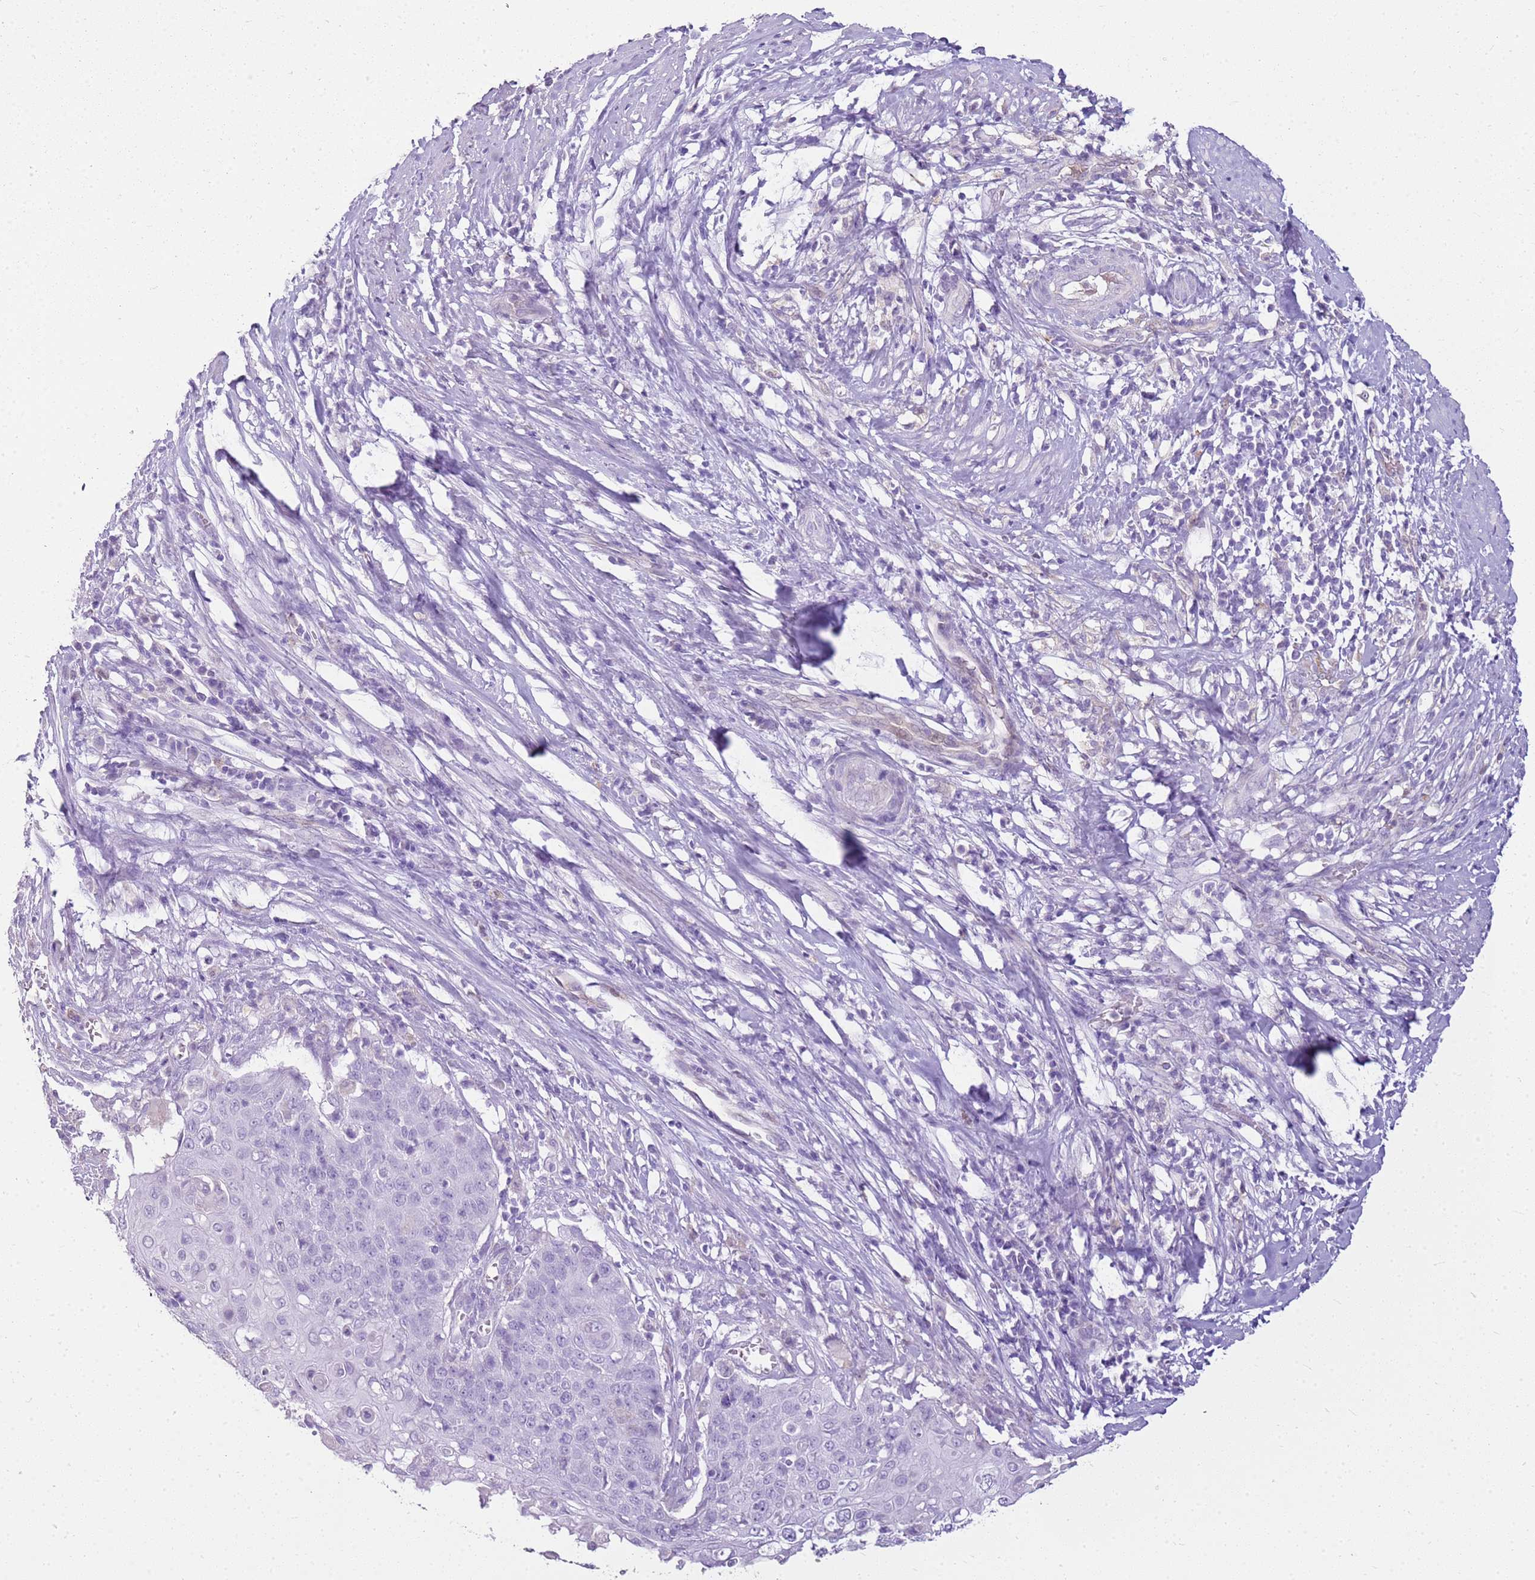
{"staining": {"intensity": "negative", "quantity": "none", "location": "none"}, "tissue": "cervical cancer", "cell_type": "Tumor cells", "image_type": "cancer", "snomed": [{"axis": "morphology", "description": "Squamous cell carcinoma, NOS"}, {"axis": "topography", "description": "Cervix"}], "caption": "There is no significant expression in tumor cells of cervical squamous cell carcinoma. Nuclei are stained in blue.", "gene": "SULT1E1", "patient": {"sex": "female", "age": 39}}